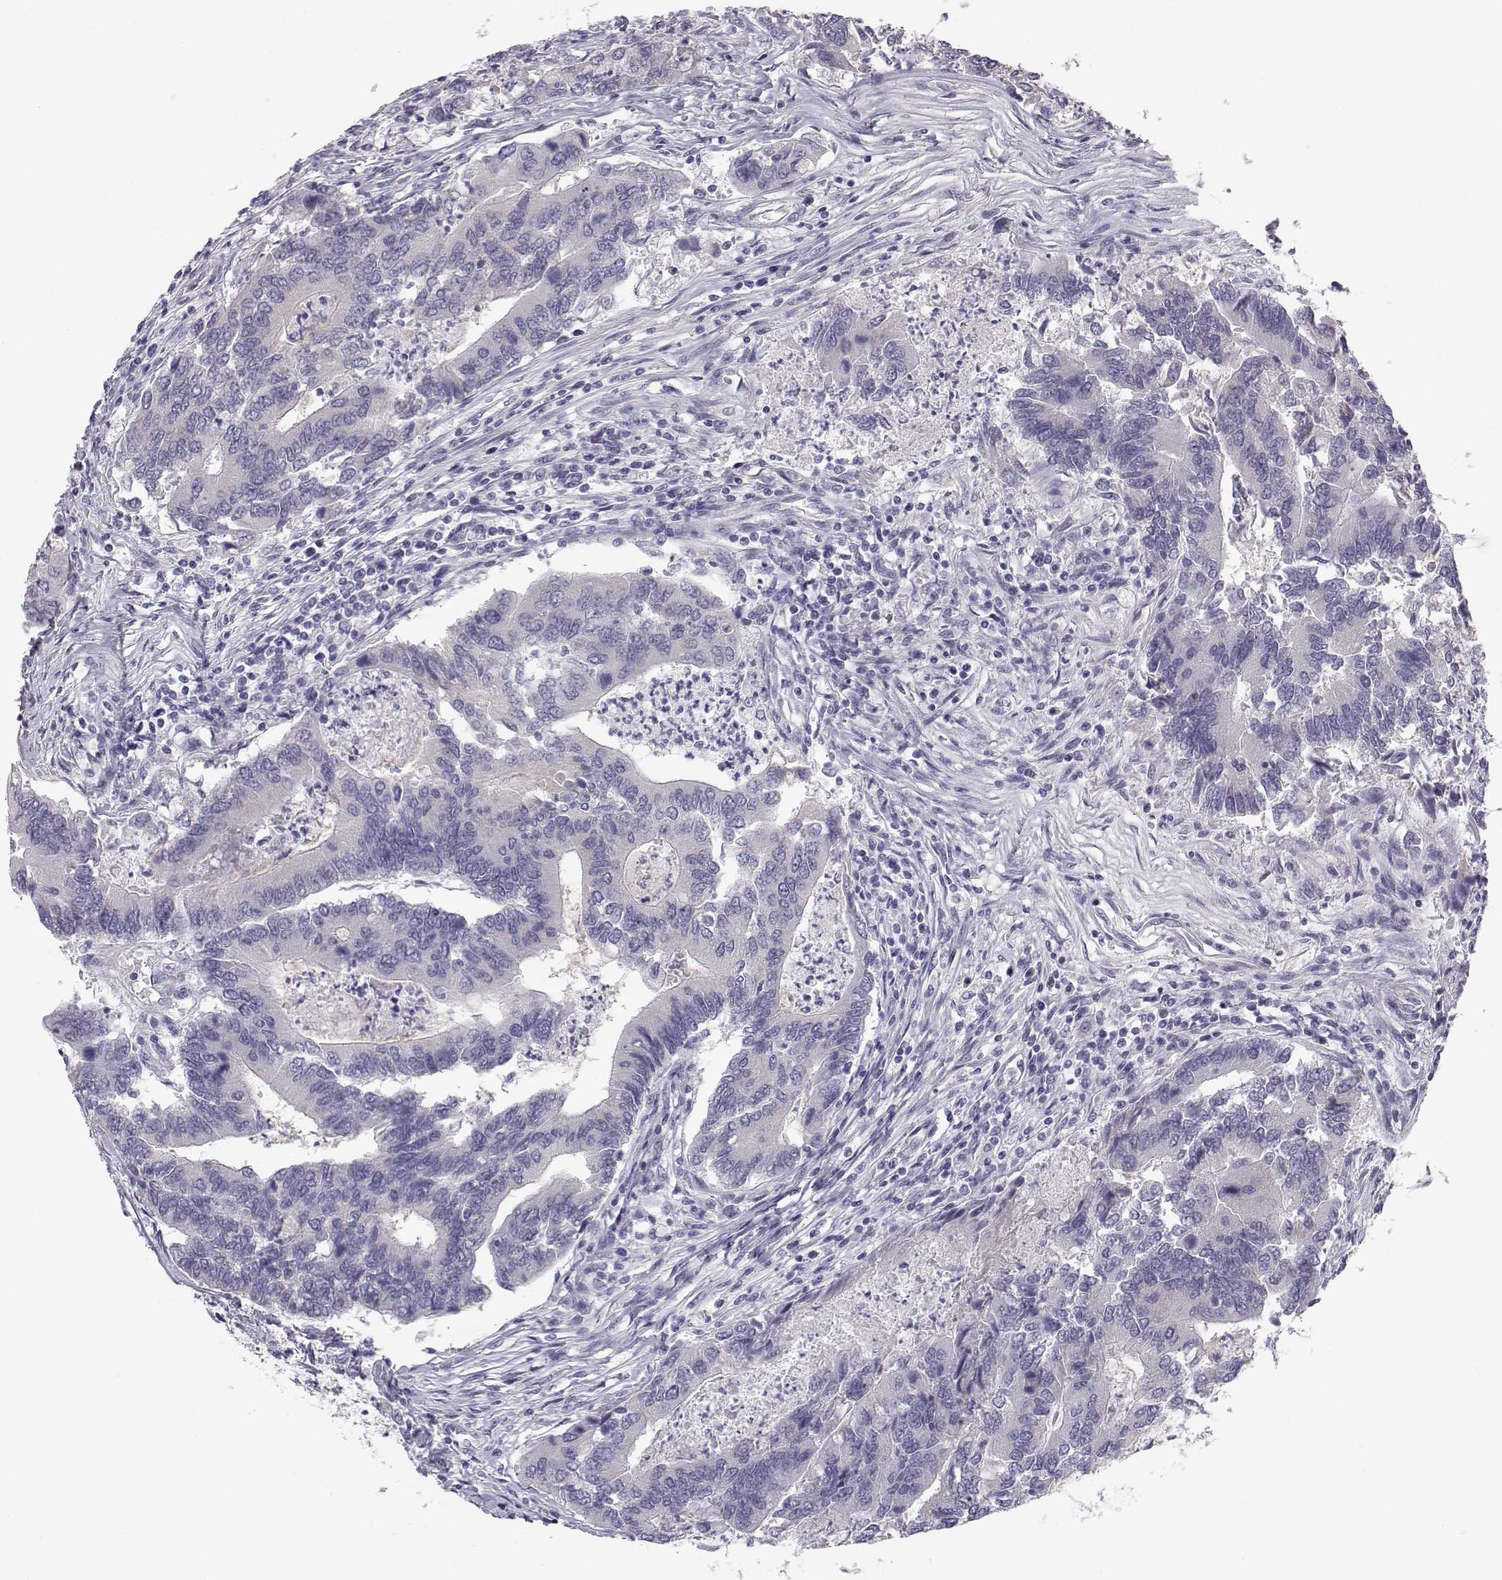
{"staining": {"intensity": "negative", "quantity": "none", "location": "none"}, "tissue": "colorectal cancer", "cell_type": "Tumor cells", "image_type": "cancer", "snomed": [{"axis": "morphology", "description": "Adenocarcinoma, NOS"}, {"axis": "topography", "description": "Colon"}], "caption": "Colorectal adenocarcinoma was stained to show a protein in brown. There is no significant staining in tumor cells. (DAB IHC, high magnification).", "gene": "KCNMB4", "patient": {"sex": "female", "age": 67}}